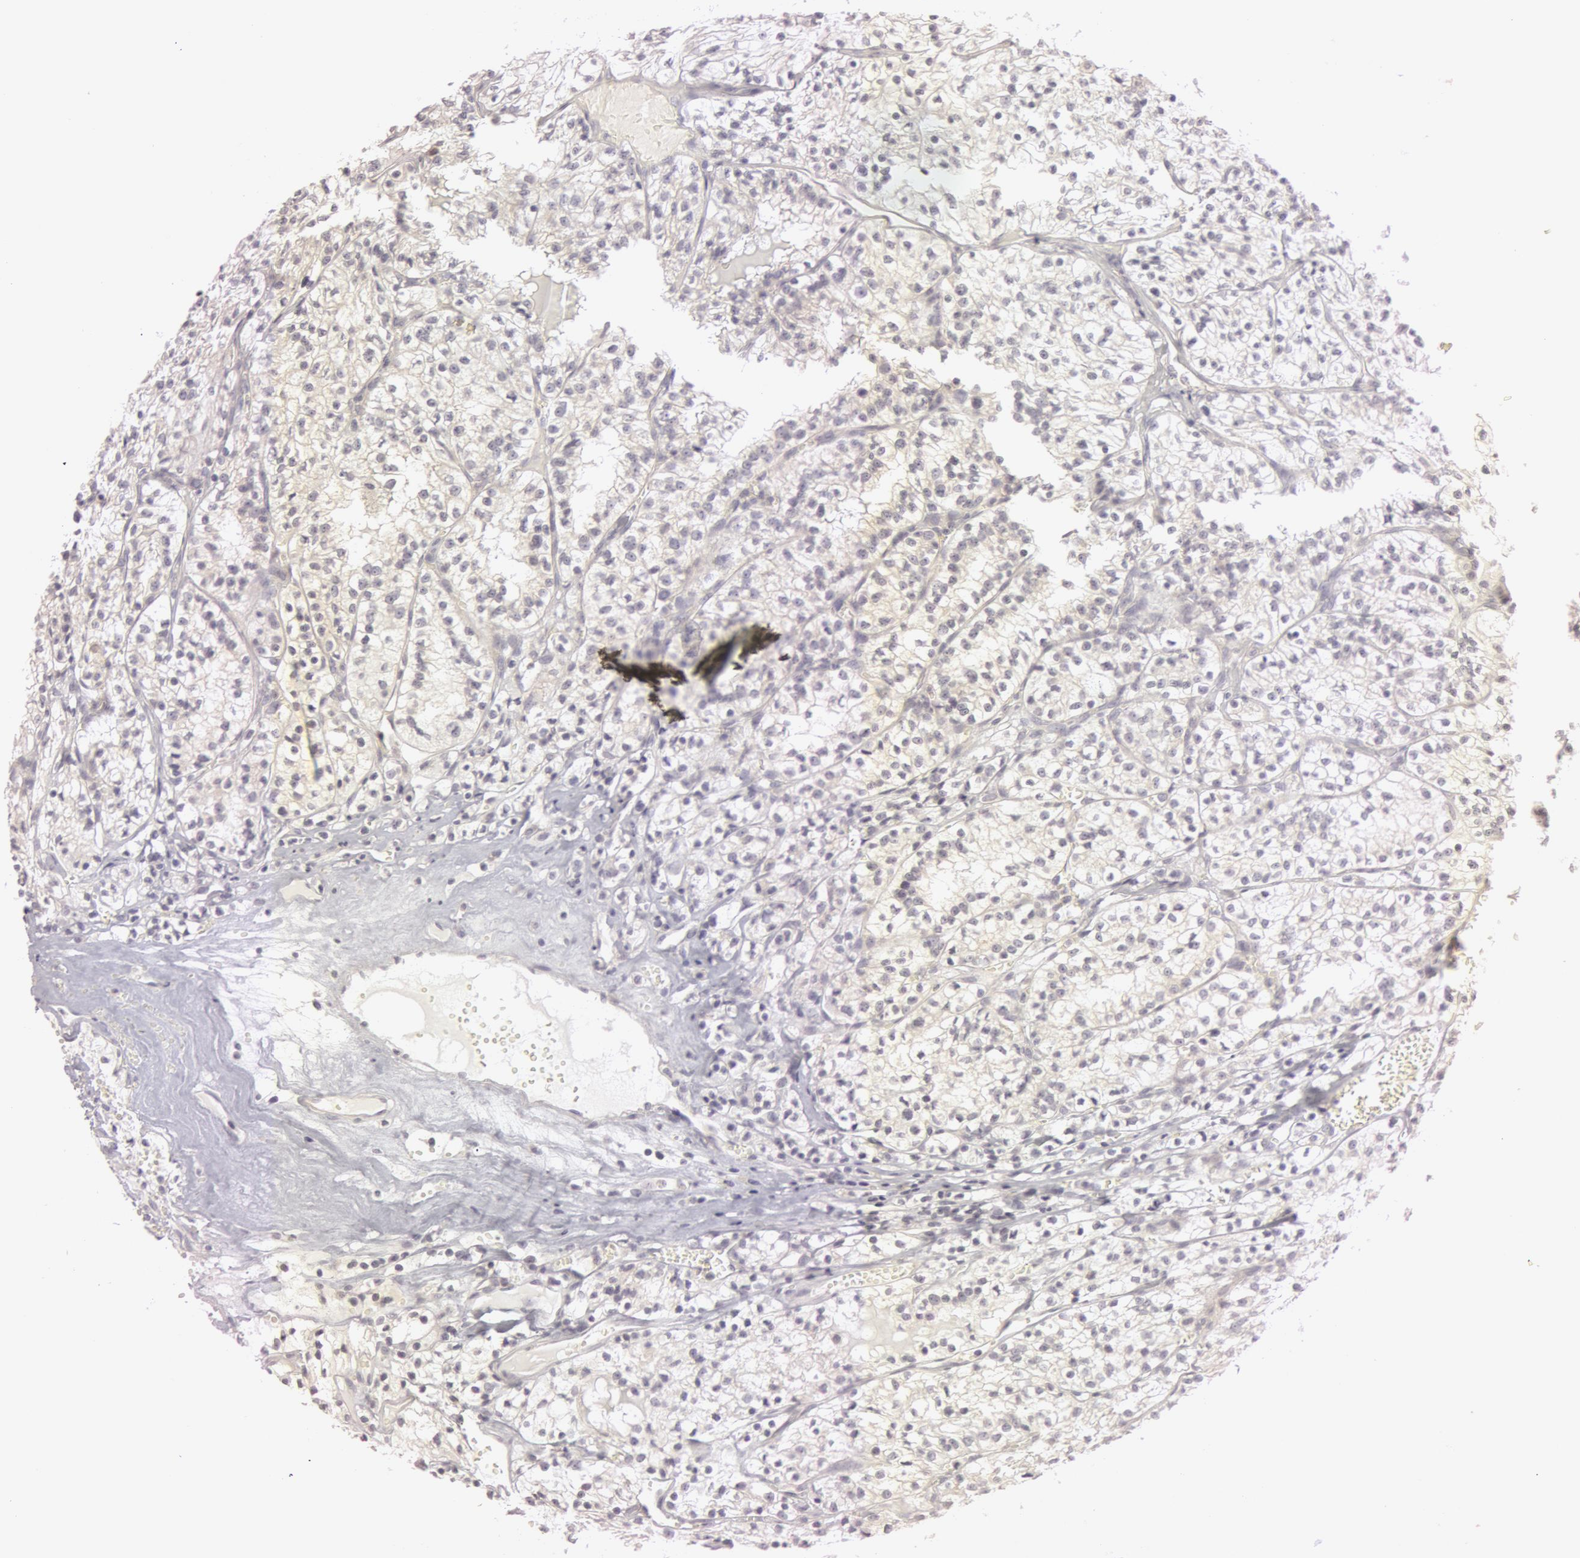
{"staining": {"intensity": "negative", "quantity": "none", "location": "none"}, "tissue": "renal cancer", "cell_type": "Tumor cells", "image_type": "cancer", "snomed": [{"axis": "morphology", "description": "Adenocarcinoma, NOS"}, {"axis": "topography", "description": "Kidney"}], "caption": "The image demonstrates no staining of tumor cells in renal adenocarcinoma. Brightfield microscopy of immunohistochemistry (IHC) stained with DAB (3,3'-diaminobenzidine) (brown) and hematoxylin (blue), captured at high magnification.", "gene": "RALGAPA1", "patient": {"sex": "male", "age": 61}}